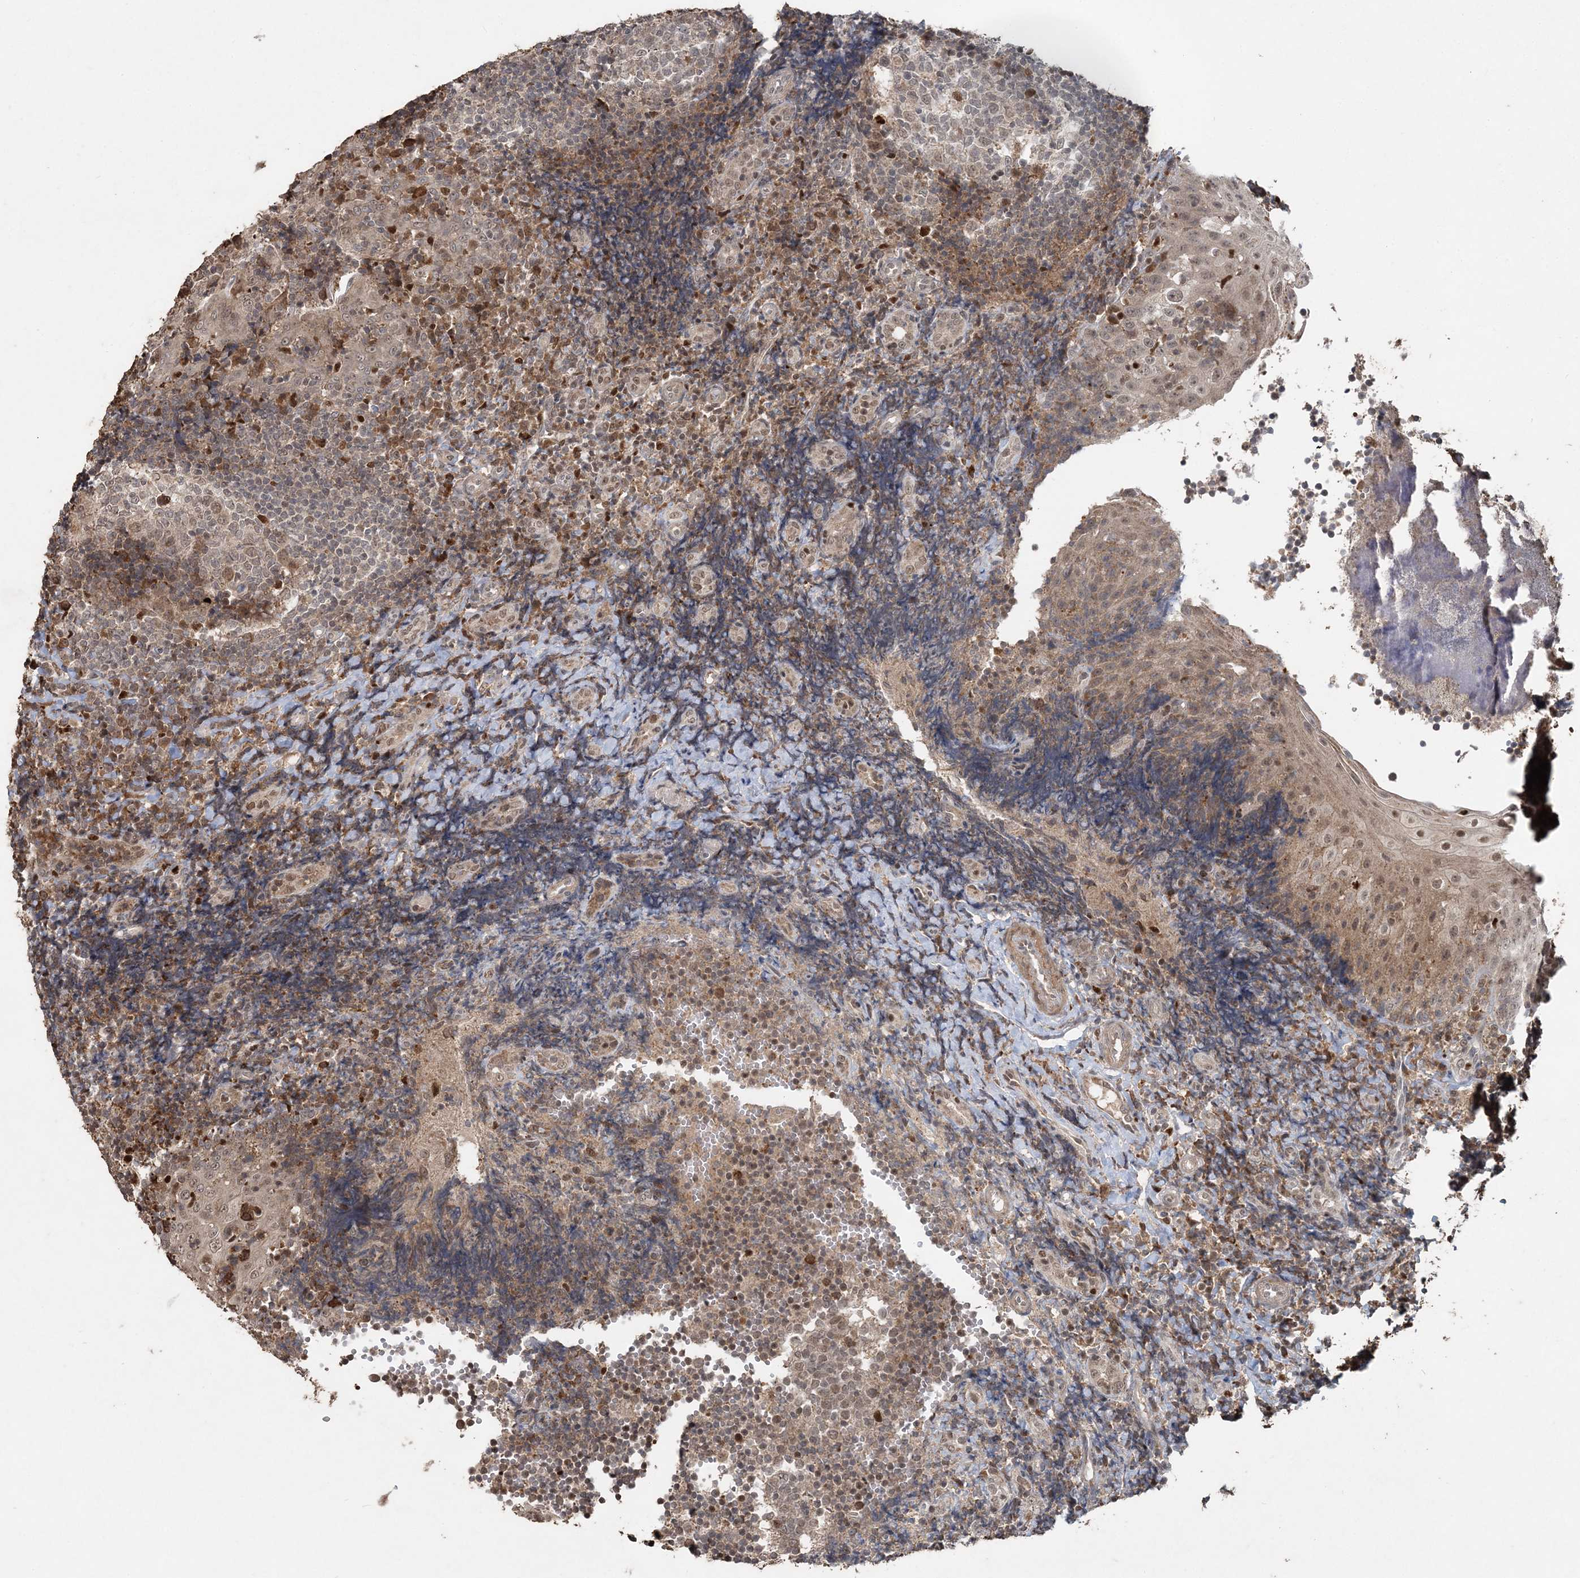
{"staining": {"intensity": "moderate", "quantity": "<25%", "location": "nuclear"}, "tissue": "tonsil", "cell_type": "Germinal center cells", "image_type": "normal", "snomed": [{"axis": "morphology", "description": "Normal tissue, NOS"}, {"axis": "topography", "description": "Tonsil"}], "caption": "Protein expression analysis of normal tonsil displays moderate nuclear staining in approximately <25% of germinal center cells.", "gene": "SLU7", "patient": {"sex": "female", "age": 40}}